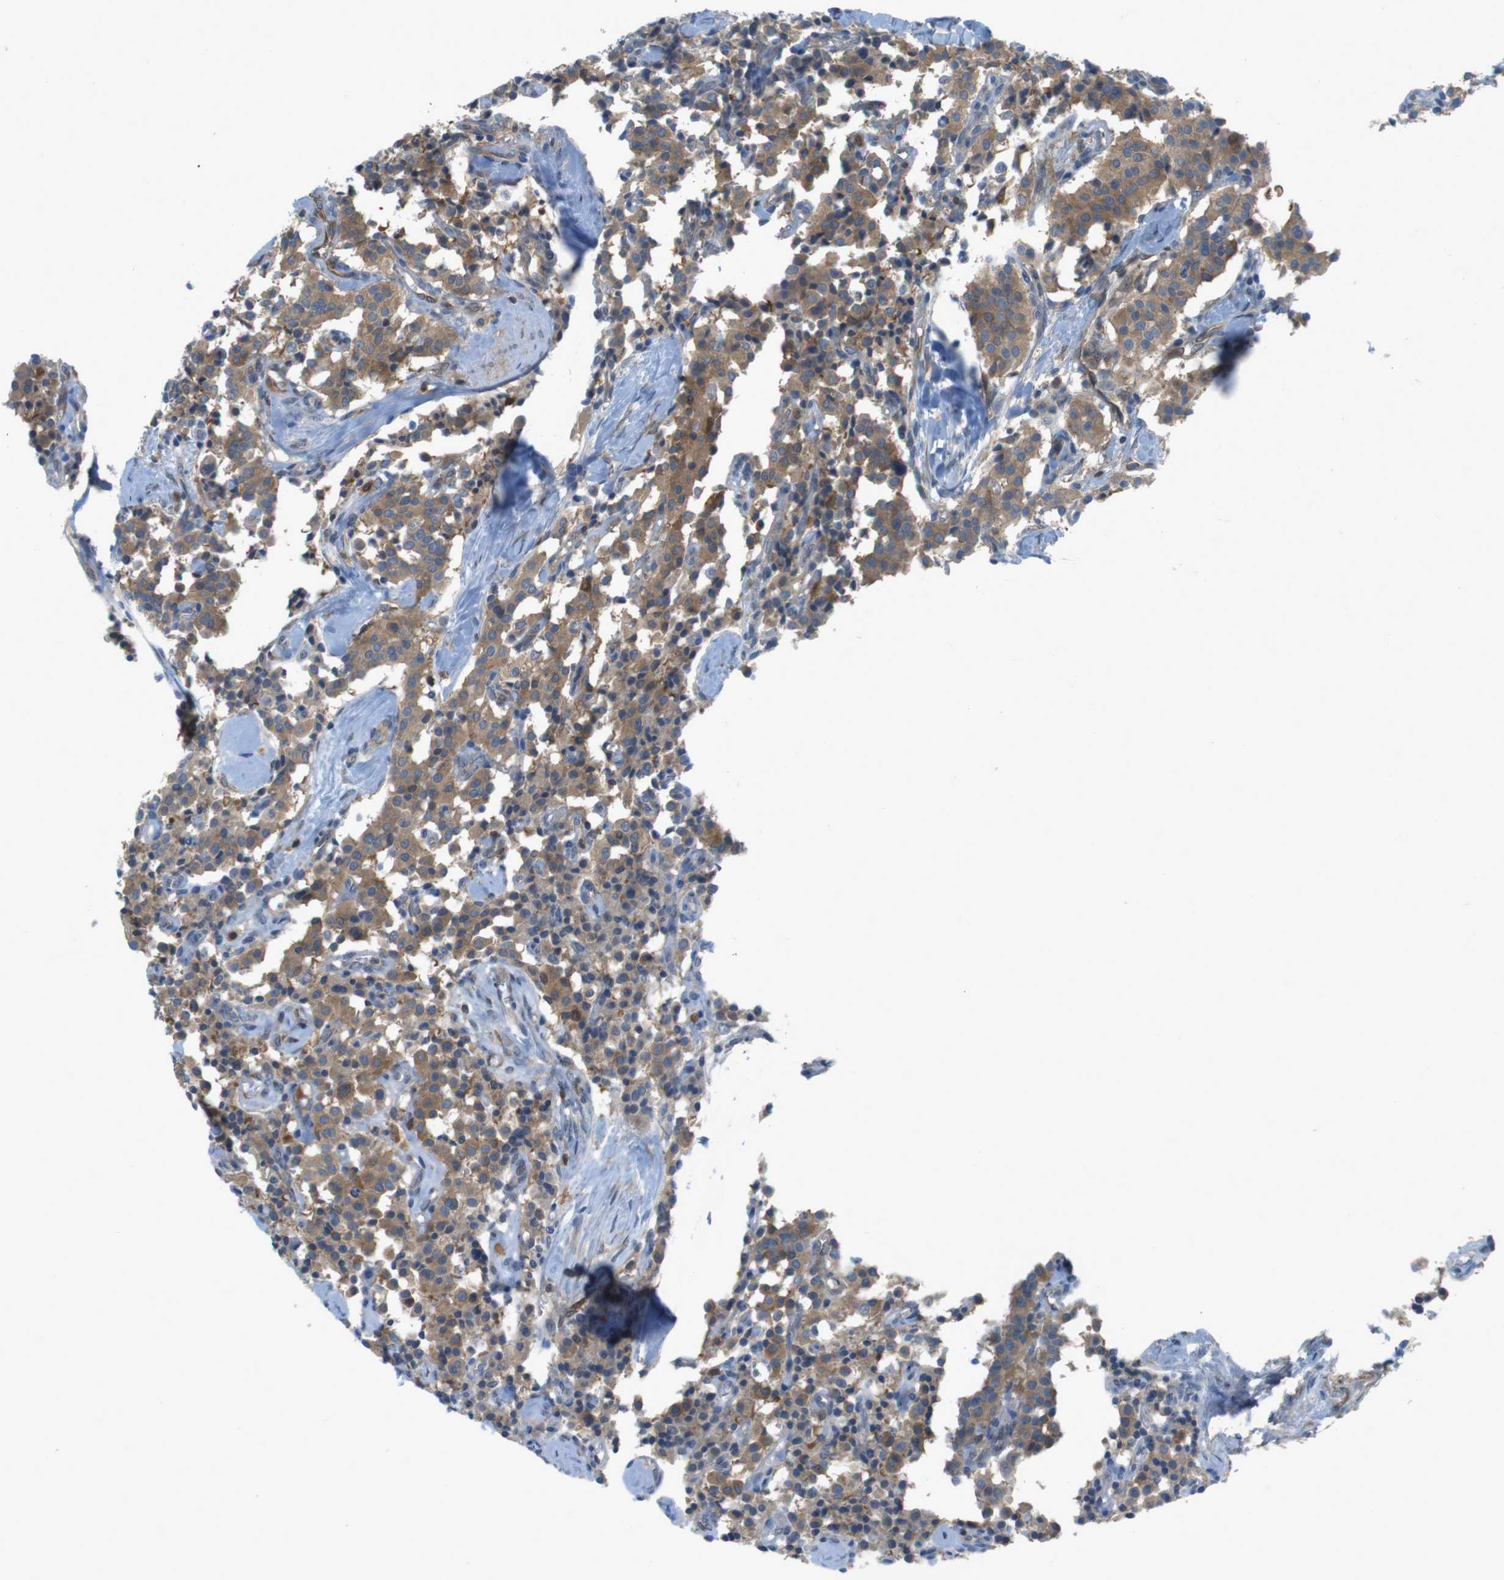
{"staining": {"intensity": "moderate", "quantity": ">75%", "location": "cytoplasmic/membranous"}, "tissue": "carcinoid", "cell_type": "Tumor cells", "image_type": "cancer", "snomed": [{"axis": "morphology", "description": "Carcinoid, malignant, NOS"}, {"axis": "topography", "description": "Lung"}], "caption": "The photomicrograph exhibits staining of carcinoid, revealing moderate cytoplasmic/membranous protein positivity (brown color) within tumor cells. Immunohistochemistry (ihc) stains the protein of interest in brown and the nuclei are stained blue.", "gene": "MTHFD1", "patient": {"sex": "male", "age": 30}}